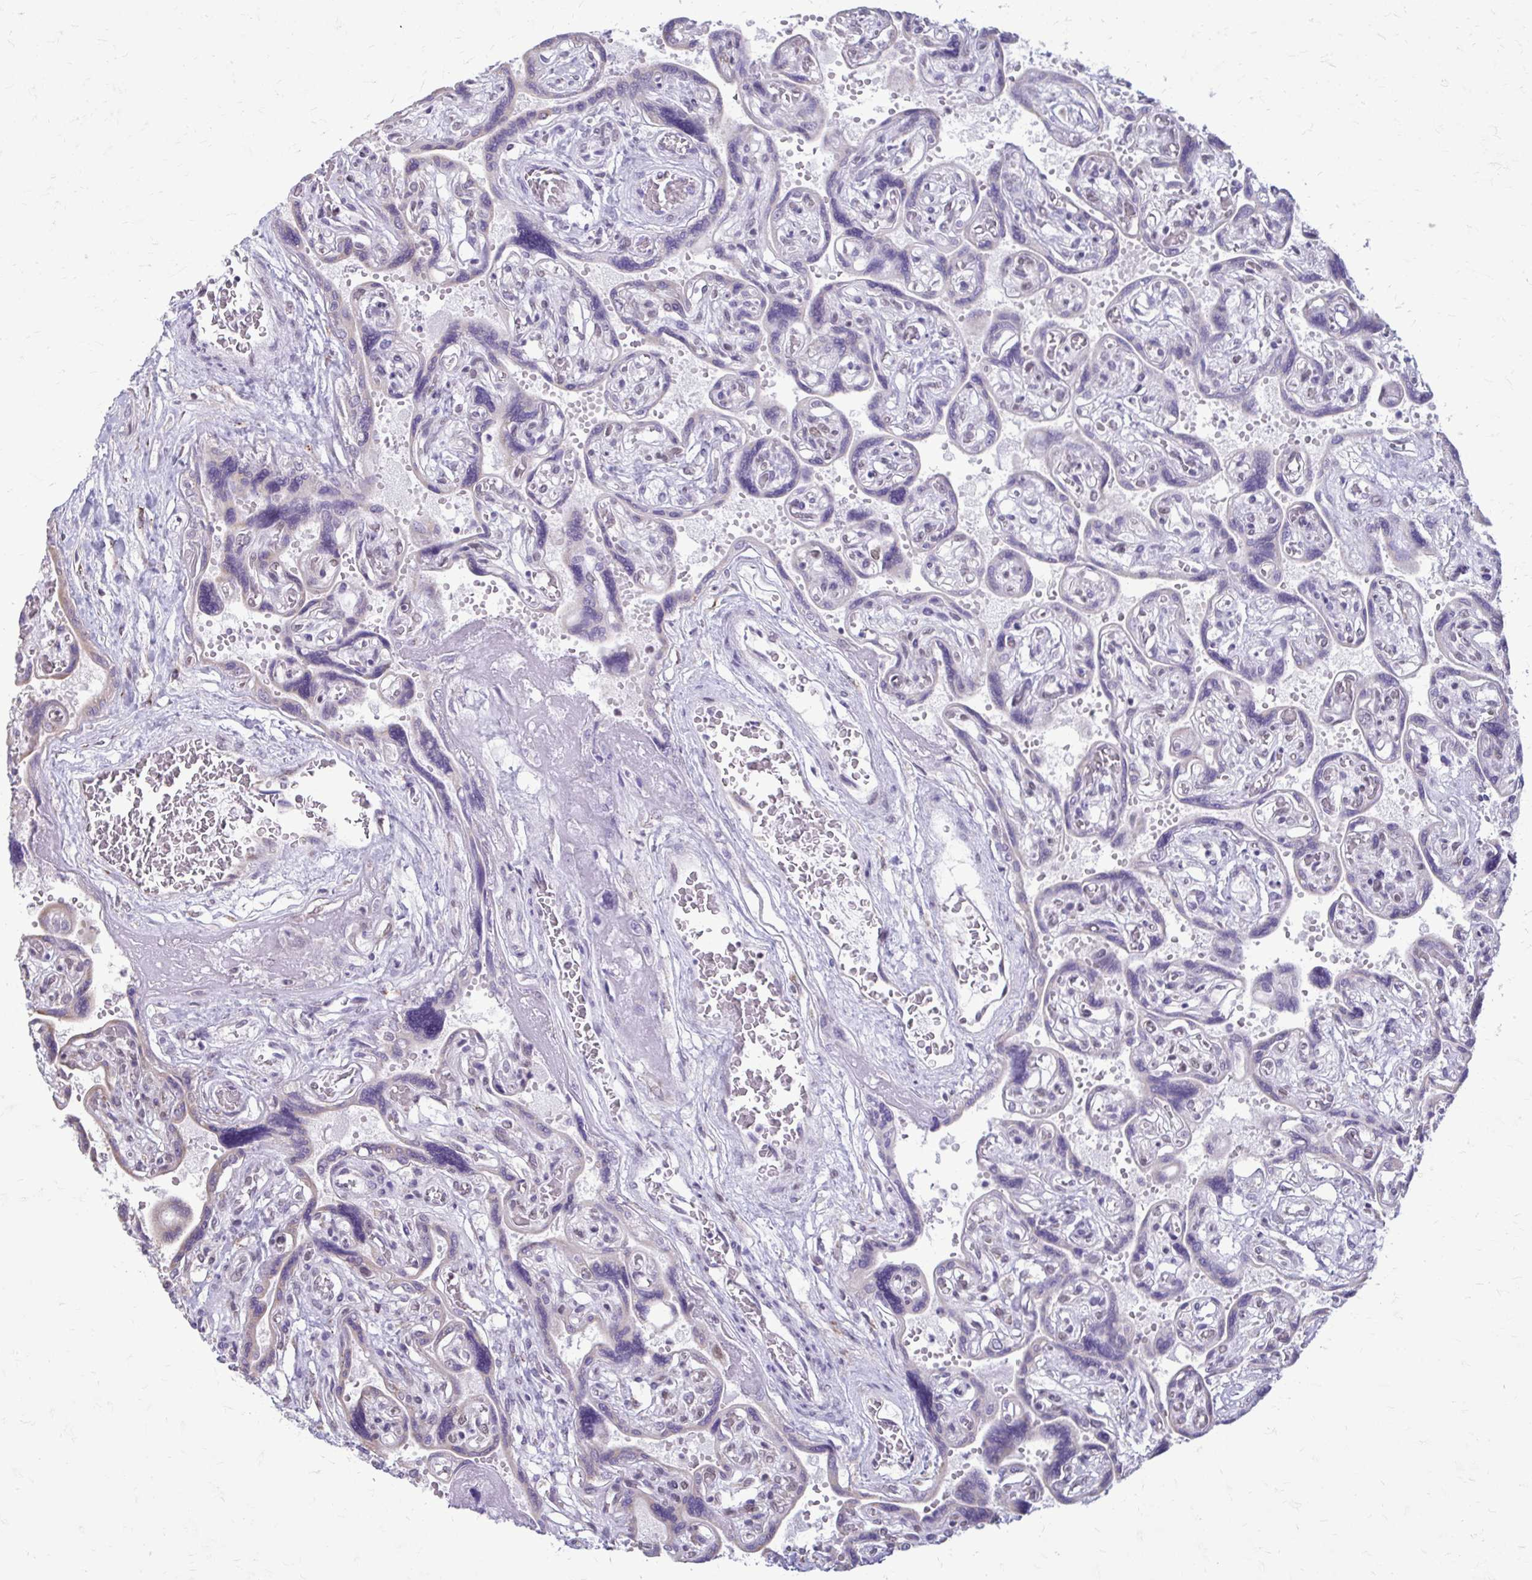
{"staining": {"intensity": "negative", "quantity": "none", "location": "none"}, "tissue": "placenta", "cell_type": "Decidual cells", "image_type": "normal", "snomed": [{"axis": "morphology", "description": "Normal tissue, NOS"}, {"axis": "topography", "description": "Placenta"}], "caption": "A high-resolution image shows IHC staining of benign placenta, which displays no significant staining in decidual cells.", "gene": "PROSER1", "patient": {"sex": "female", "age": 32}}